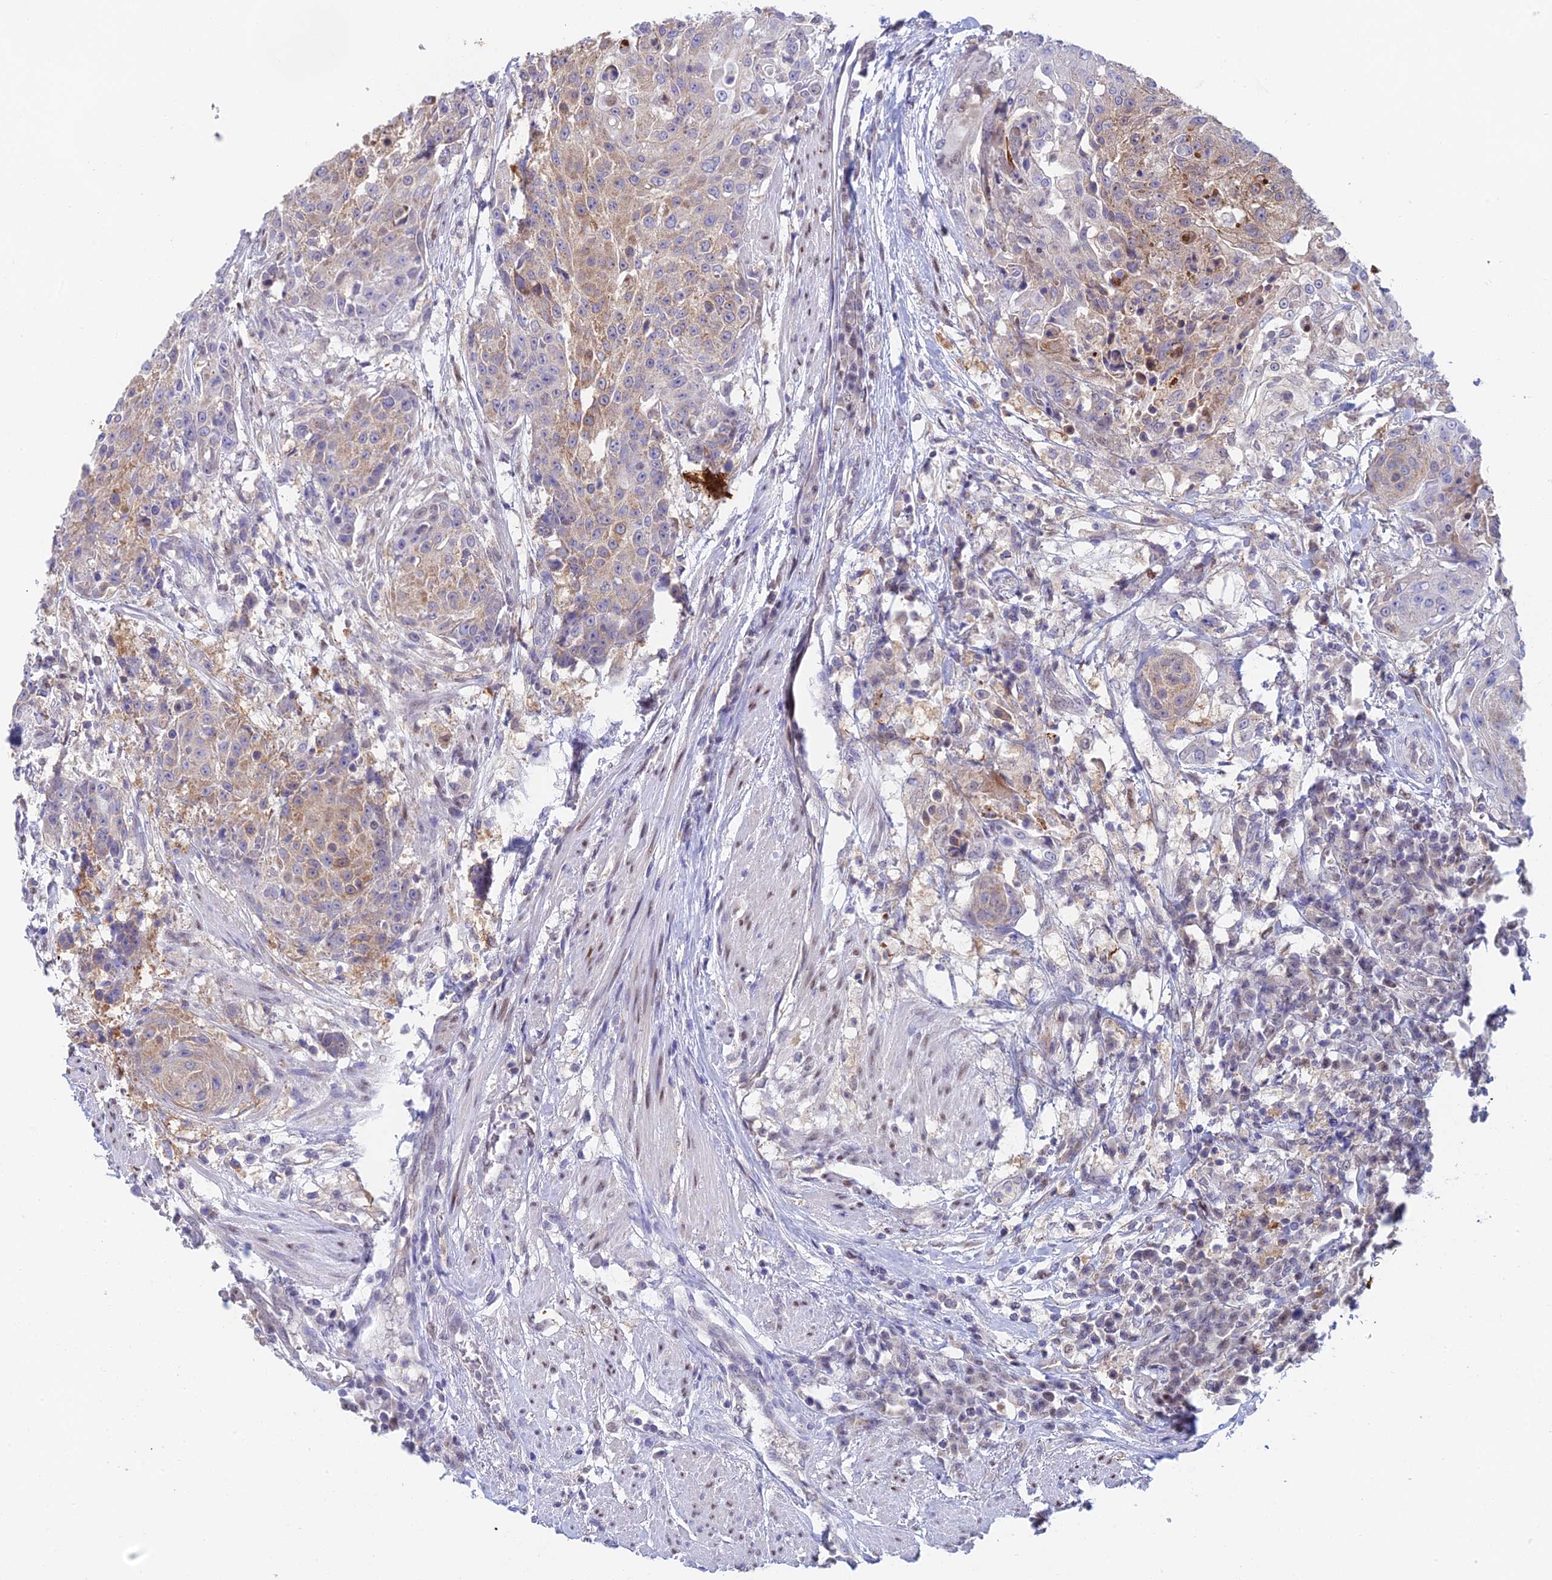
{"staining": {"intensity": "weak", "quantity": "25%-75%", "location": "cytoplasmic/membranous"}, "tissue": "urothelial cancer", "cell_type": "Tumor cells", "image_type": "cancer", "snomed": [{"axis": "morphology", "description": "Urothelial carcinoma, High grade"}, {"axis": "topography", "description": "Urinary bladder"}], "caption": "Protein expression analysis of high-grade urothelial carcinoma reveals weak cytoplasmic/membranous positivity in approximately 25%-75% of tumor cells.", "gene": "MRPL17", "patient": {"sex": "female", "age": 63}}